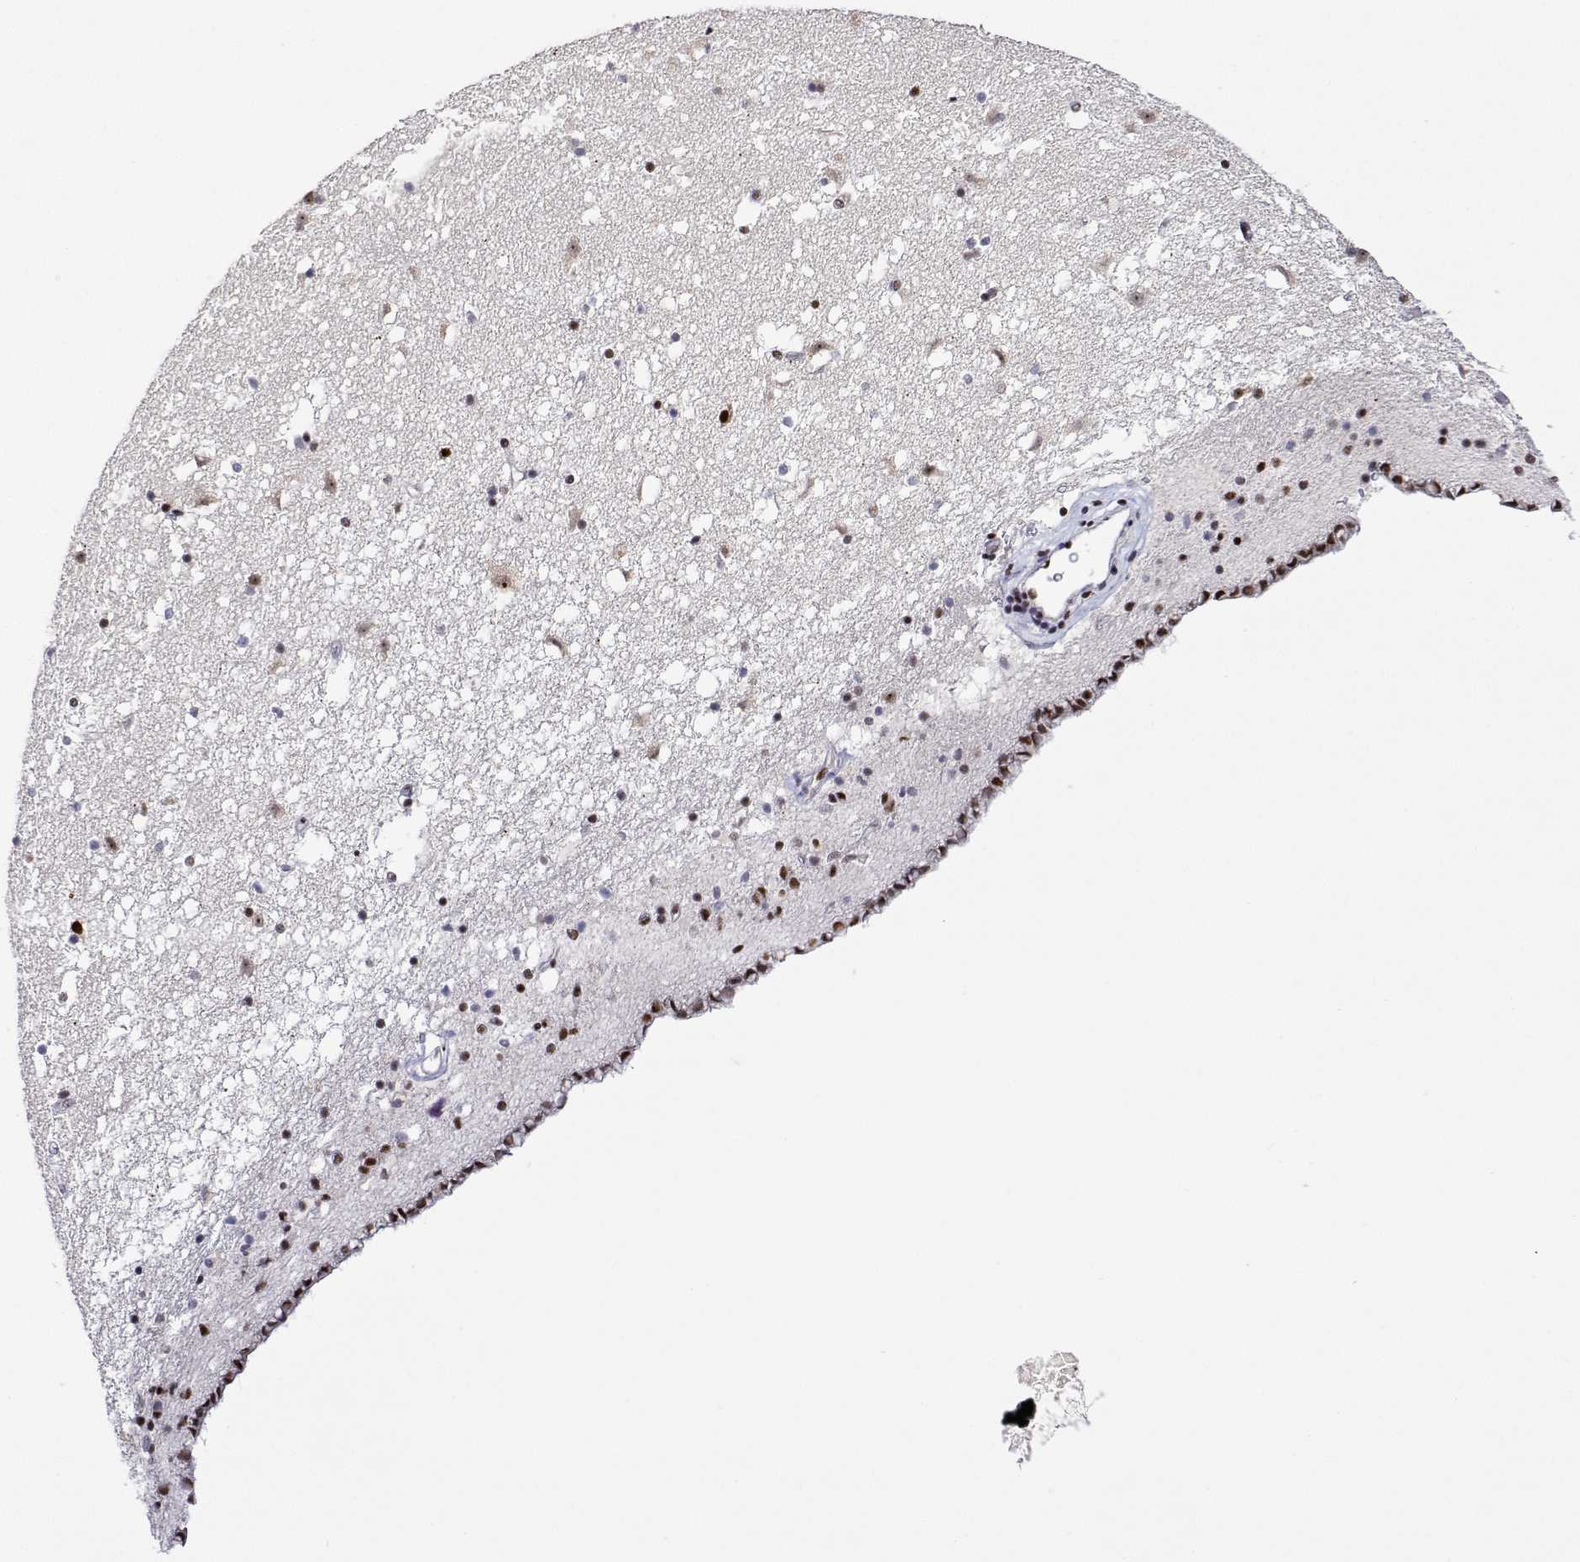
{"staining": {"intensity": "moderate", "quantity": ">75%", "location": "nuclear"}, "tissue": "caudate", "cell_type": "Glial cells", "image_type": "normal", "snomed": [{"axis": "morphology", "description": "Normal tissue, NOS"}, {"axis": "topography", "description": "Lateral ventricle wall"}], "caption": "The immunohistochemical stain highlights moderate nuclear staining in glial cells of benign caudate.", "gene": "ADAR", "patient": {"sex": "female", "age": 42}}